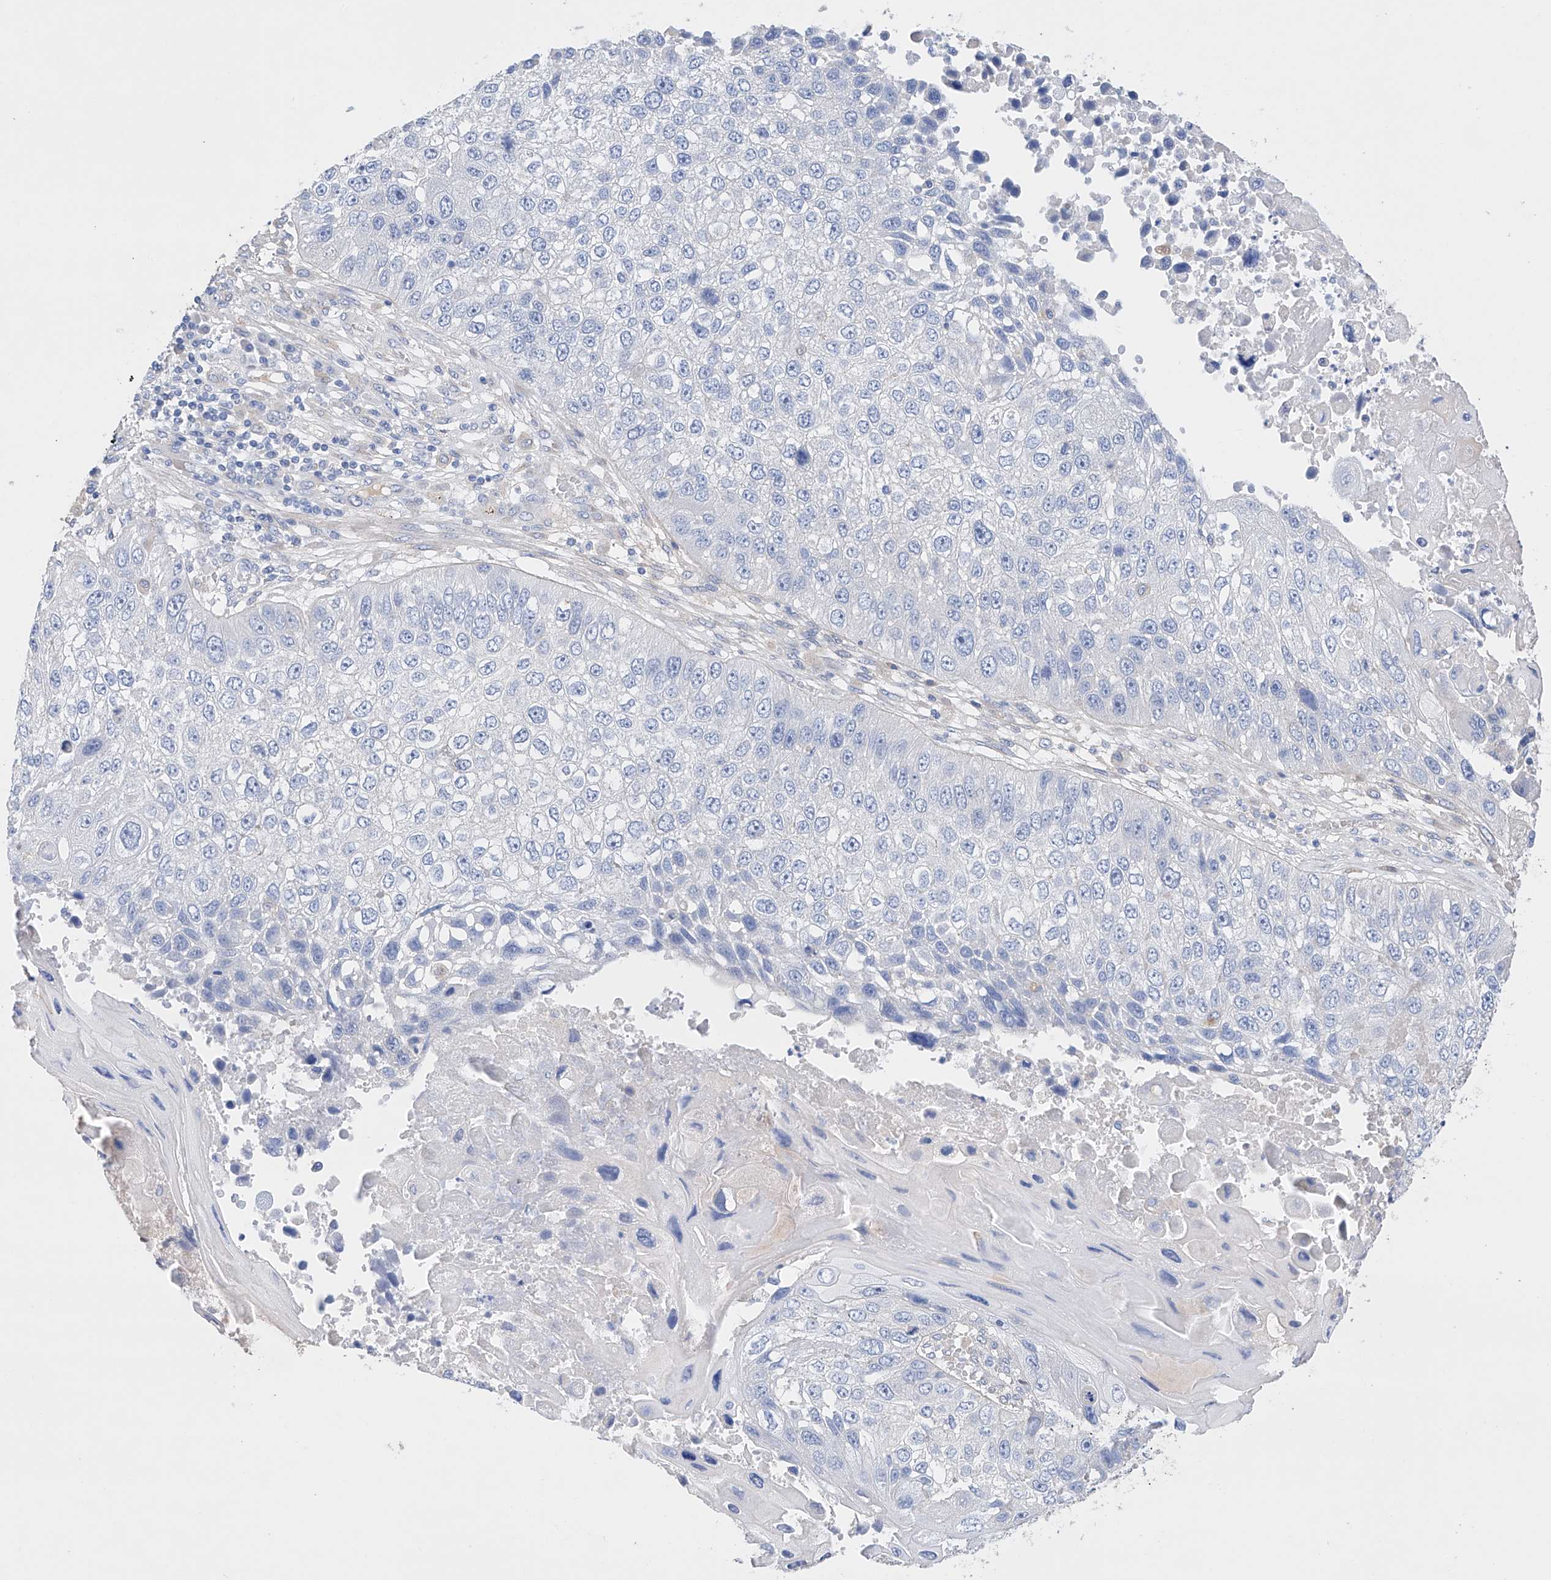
{"staining": {"intensity": "negative", "quantity": "none", "location": "none"}, "tissue": "lung cancer", "cell_type": "Tumor cells", "image_type": "cancer", "snomed": [{"axis": "morphology", "description": "Squamous cell carcinoma, NOS"}, {"axis": "topography", "description": "Lung"}], "caption": "A high-resolution histopathology image shows immunohistochemistry (IHC) staining of lung squamous cell carcinoma, which reveals no significant staining in tumor cells.", "gene": "AFG1L", "patient": {"sex": "male", "age": 61}}